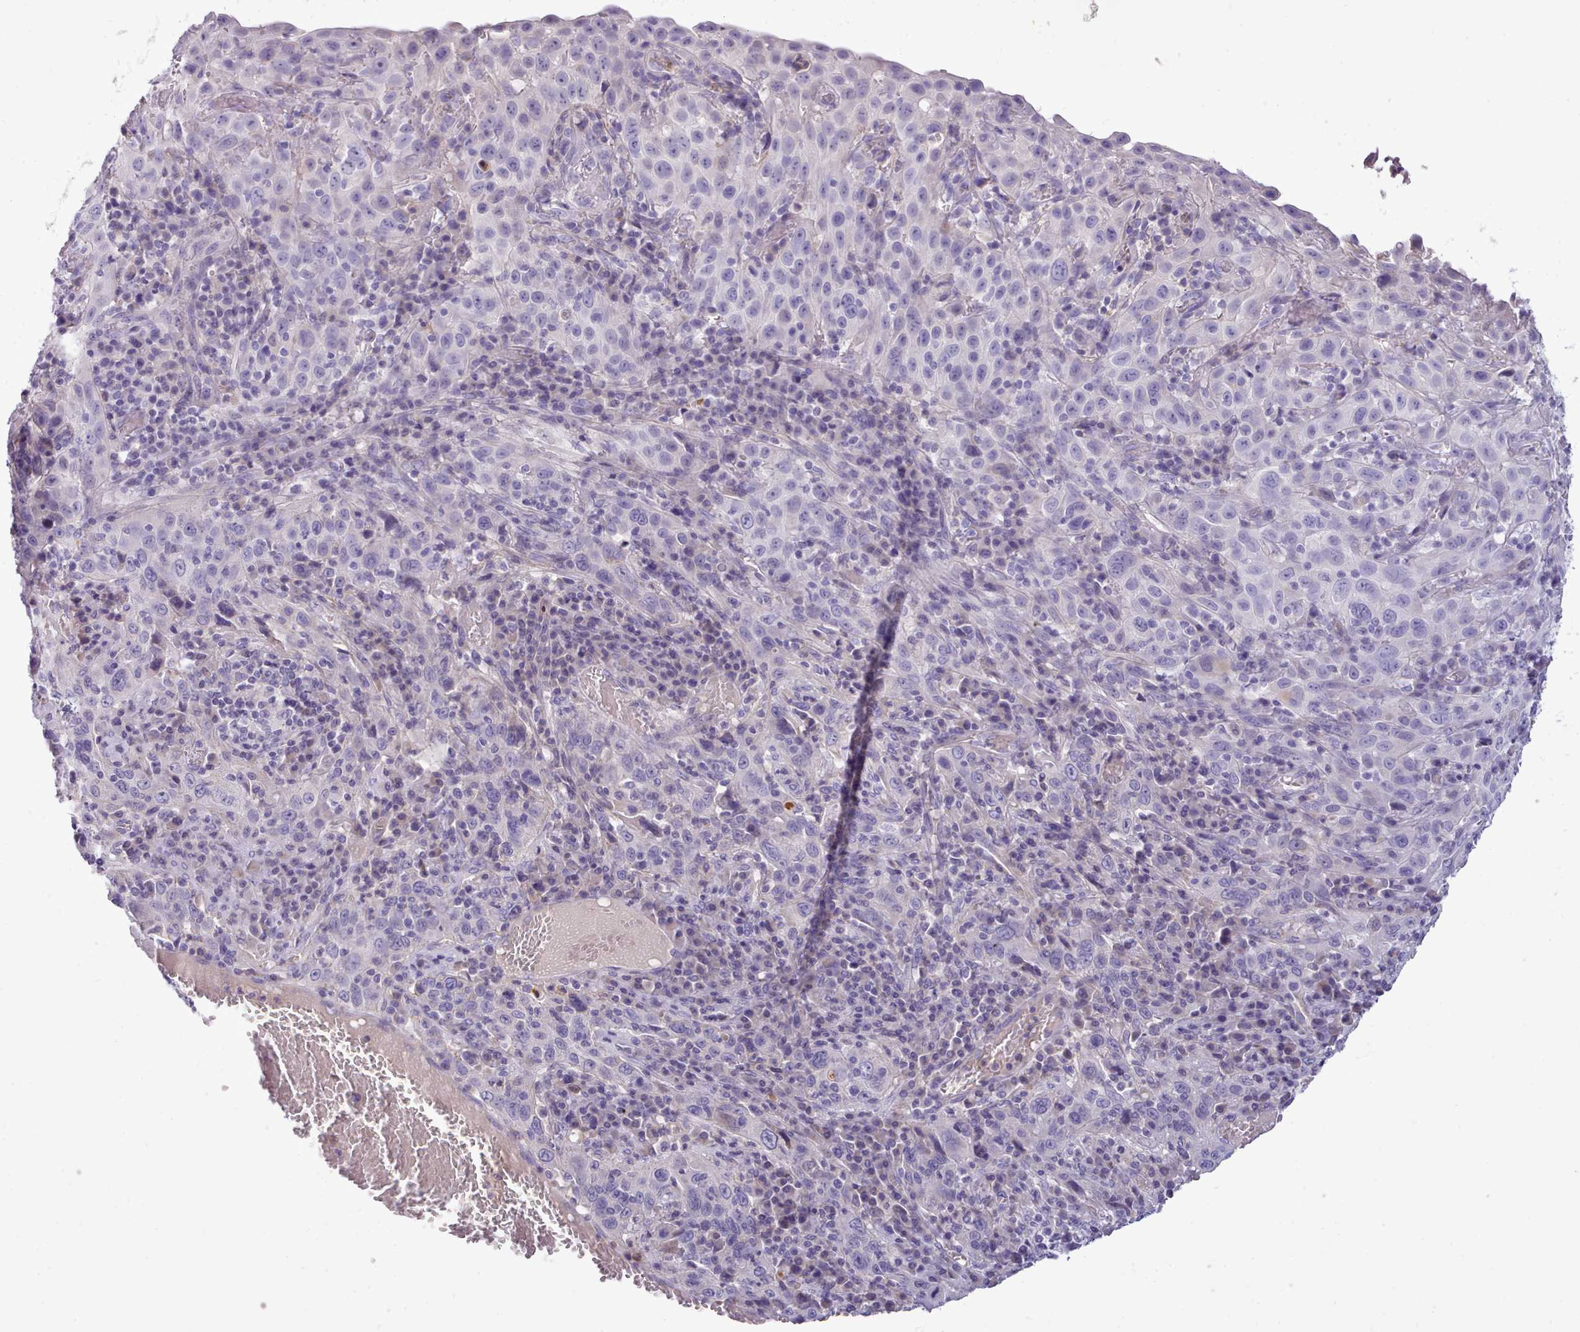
{"staining": {"intensity": "negative", "quantity": "none", "location": "none"}, "tissue": "cervical cancer", "cell_type": "Tumor cells", "image_type": "cancer", "snomed": [{"axis": "morphology", "description": "Squamous cell carcinoma, NOS"}, {"axis": "topography", "description": "Cervix"}], "caption": "This is an immunohistochemistry photomicrograph of human cervical squamous cell carcinoma. There is no positivity in tumor cells.", "gene": "CYP2A13", "patient": {"sex": "female", "age": 46}}